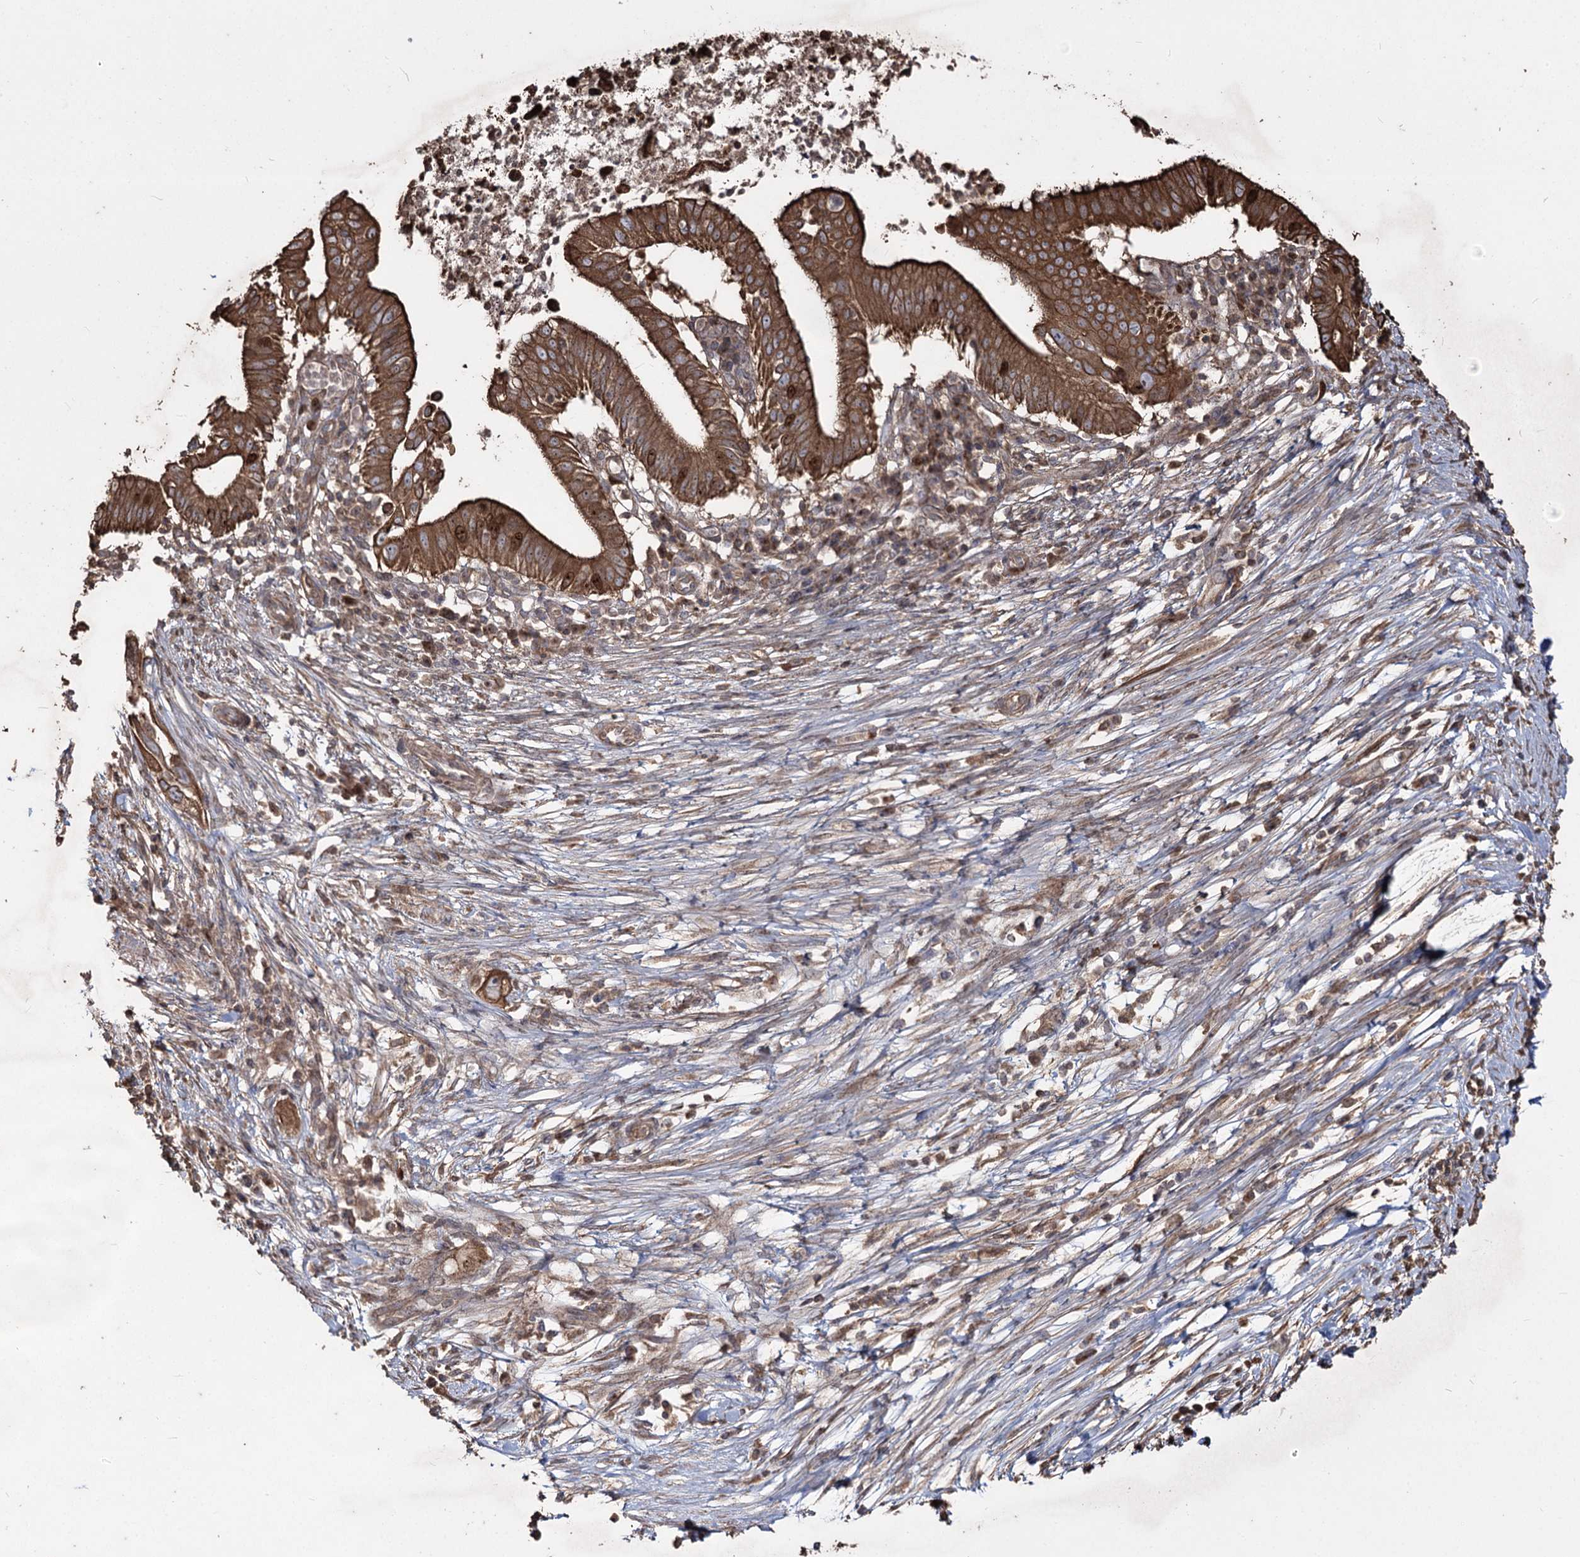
{"staining": {"intensity": "strong", "quantity": ">75%", "location": "cytoplasmic/membranous,nuclear"}, "tissue": "pancreatic cancer", "cell_type": "Tumor cells", "image_type": "cancer", "snomed": [{"axis": "morphology", "description": "Adenocarcinoma, NOS"}, {"axis": "topography", "description": "Pancreas"}], "caption": "Pancreatic cancer stained with immunohistochemistry (IHC) reveals strong cytoplasmic/membranous and nuclear expression in approximately >75% of tumor cells. Immunohistochemistry (ihc) stains the protein in brown and the nuclei are stained blue.", "gene": "PRC1", "patient": {"sex": "male", "age": 68}}